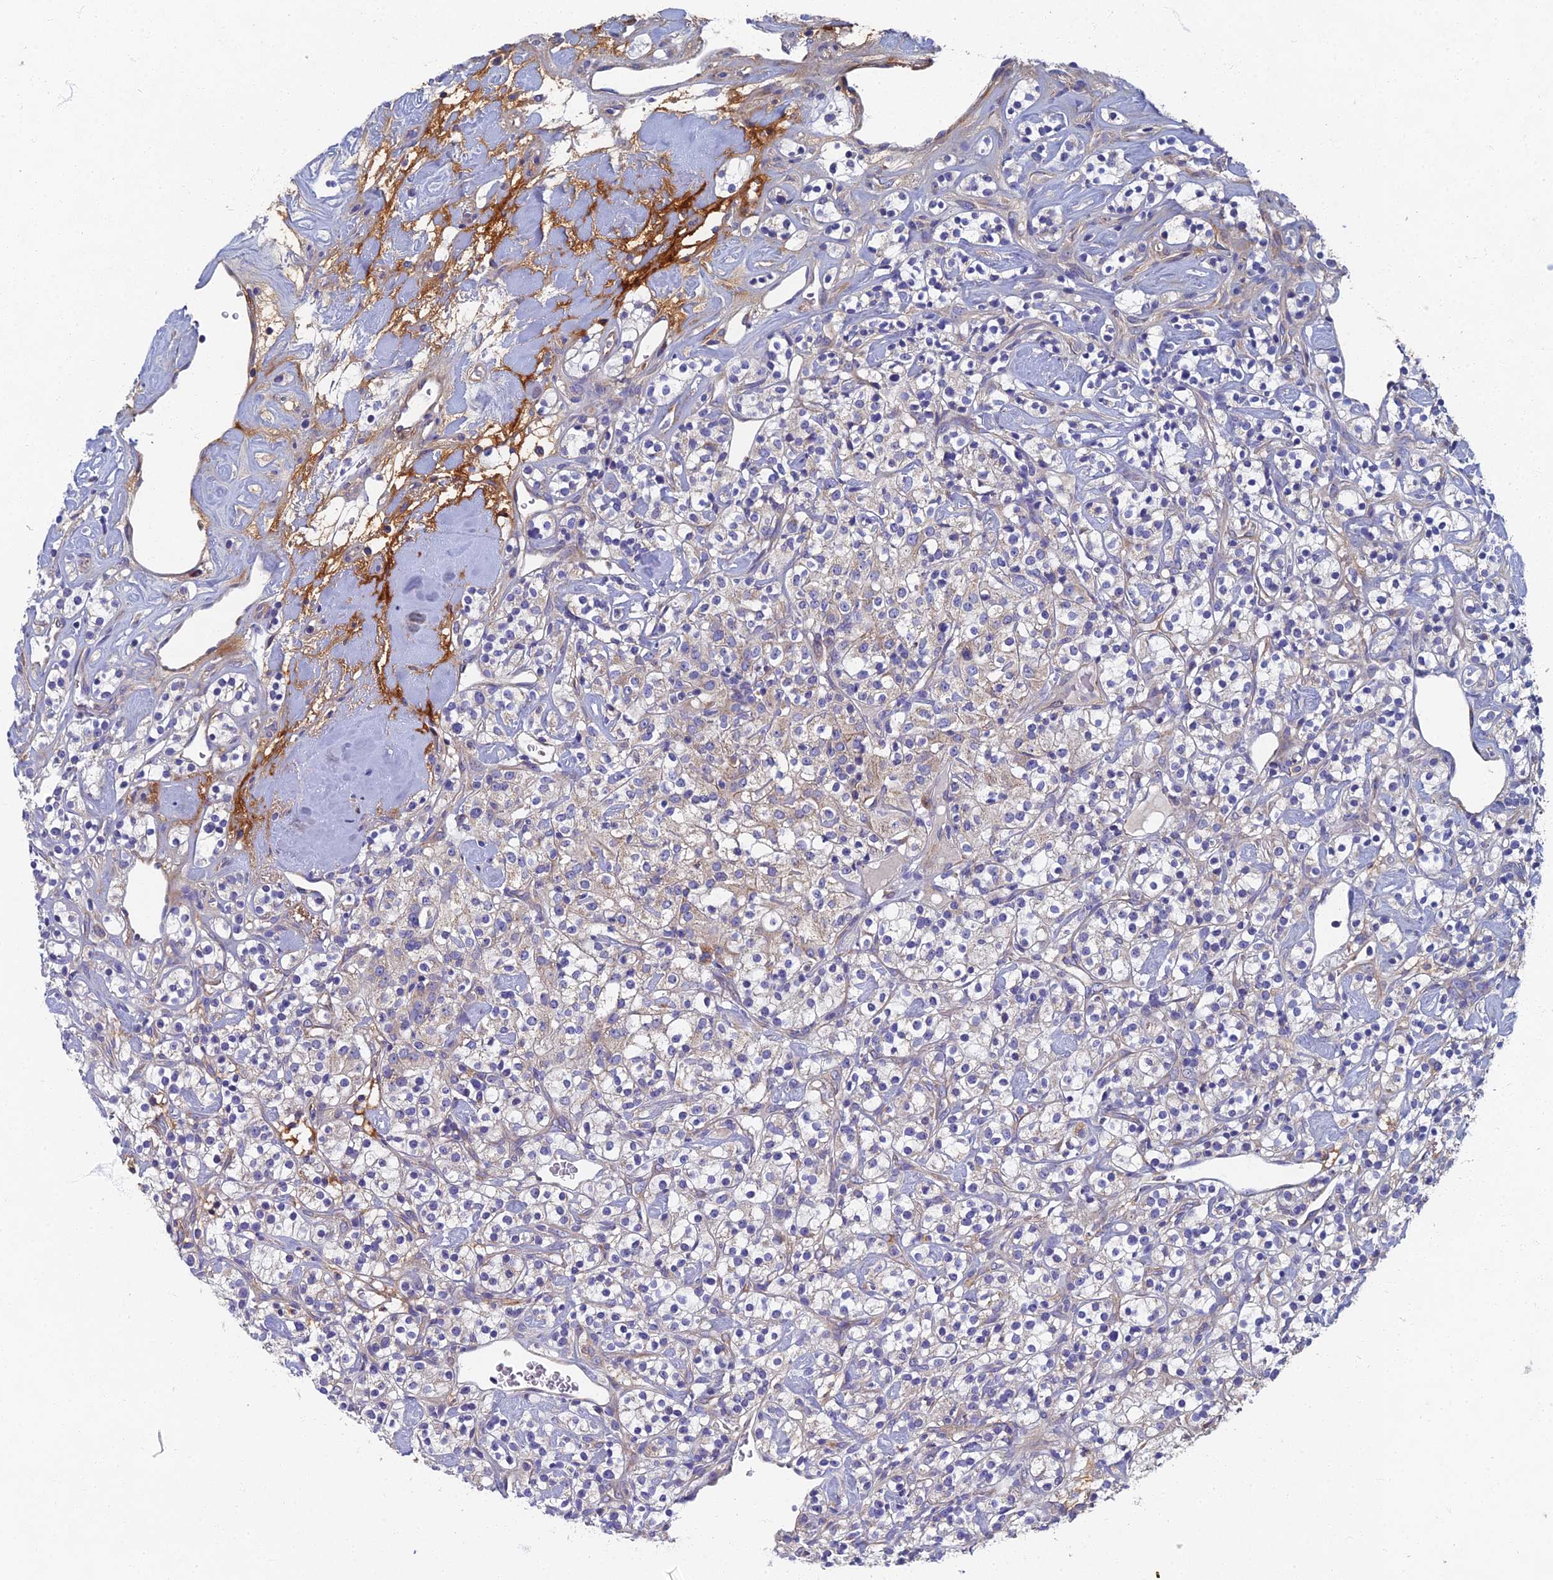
{"staining": {"intensity": "negative", "quantity": "none", "location": "none"}, "tissue": "renal cancer", "cell_type": "Tumor cells", "image_type": "cancer", "snomed": [{"axis": "morphology", "description": "Adenocarcinoma, NOS"}, {"axis": "topography", "description": "Kidney"}], "caption": "DAB (3,3'-diaminobenzidine) immunohistochemical staining of human renal cancer exhibits no significant staining in tumor cells.", "gene": "RNASEK", "patient": {"sex": "male", "age": 77}}